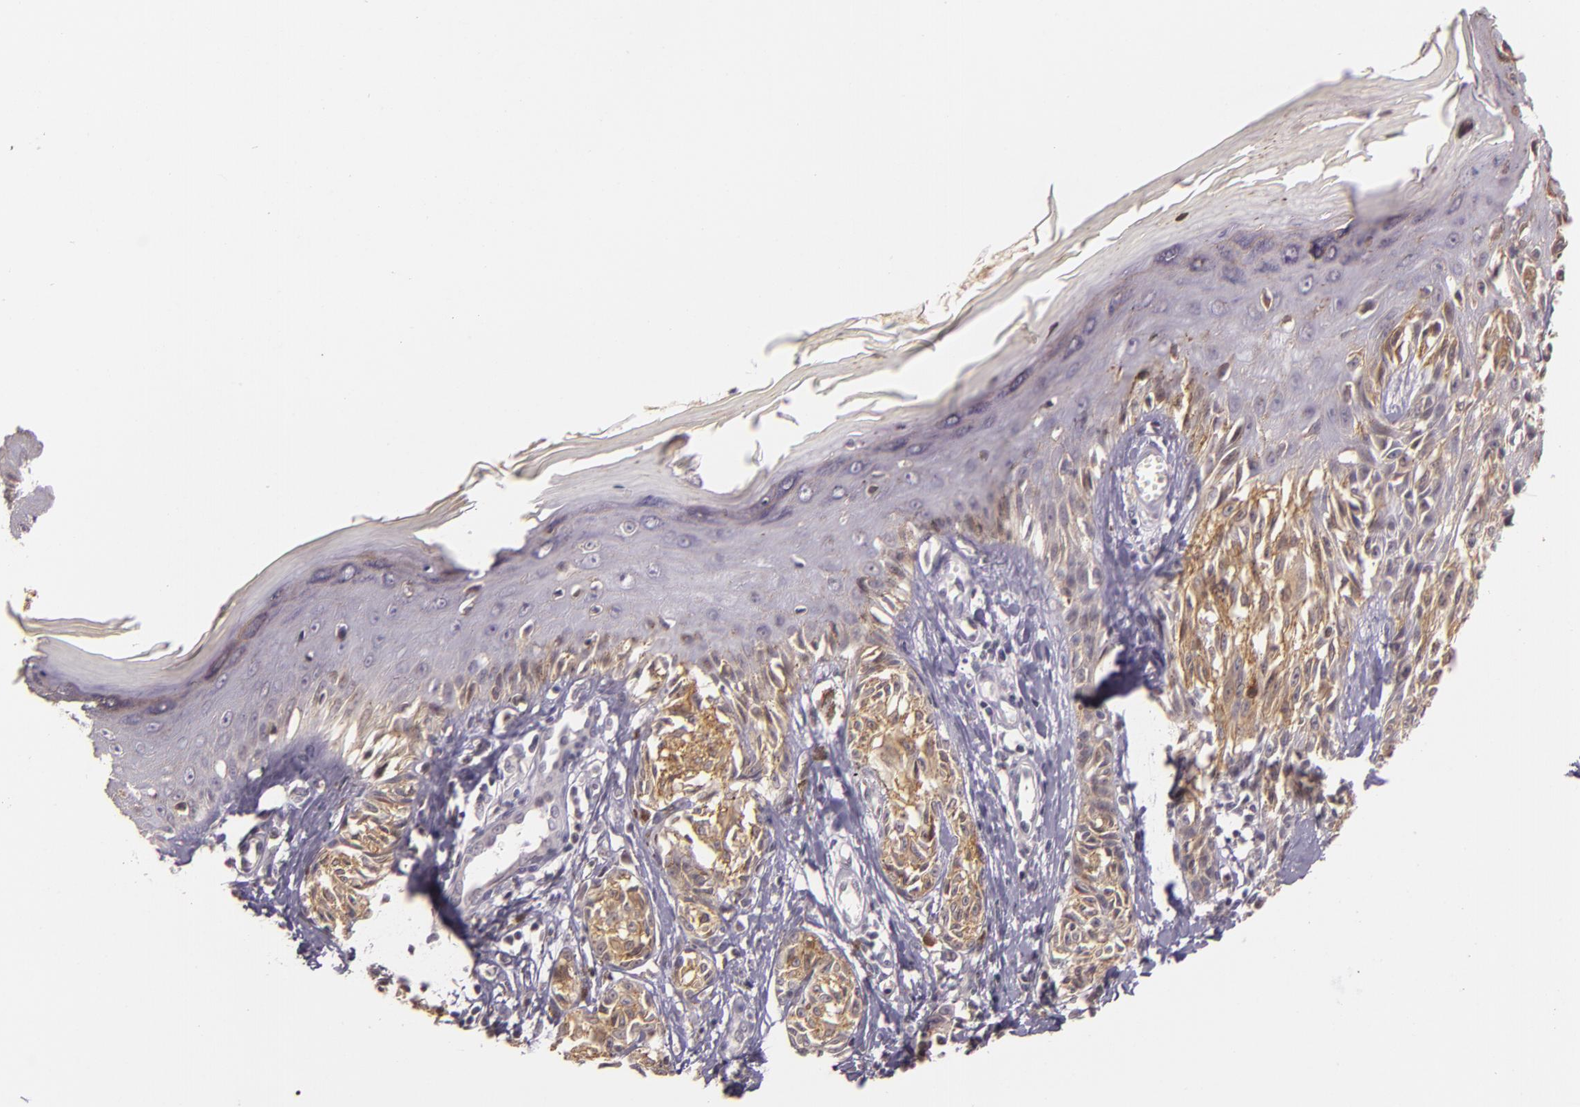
{"staining": {"intensity": "moderate", "quantity": ">75%", "location": "cytoplasmic/membranous"}, "tissue": "melanoma", "cell_type": "Tumor cells", "image_type": "cancer", "snomed": [{"axis": "morphology", "description": "Malignant melanoma, NOS"}, {"axis": "topography", "description": "Skin"}], "caption": "The micrograph displays immunohistochemical staining of malignant melanoma. There is moderate cytoplasmic/membranous expression is present in approximately >75% of tumor cells.", "gene": "ARMH4", "patient": {"sex": "female", "age": 77}}